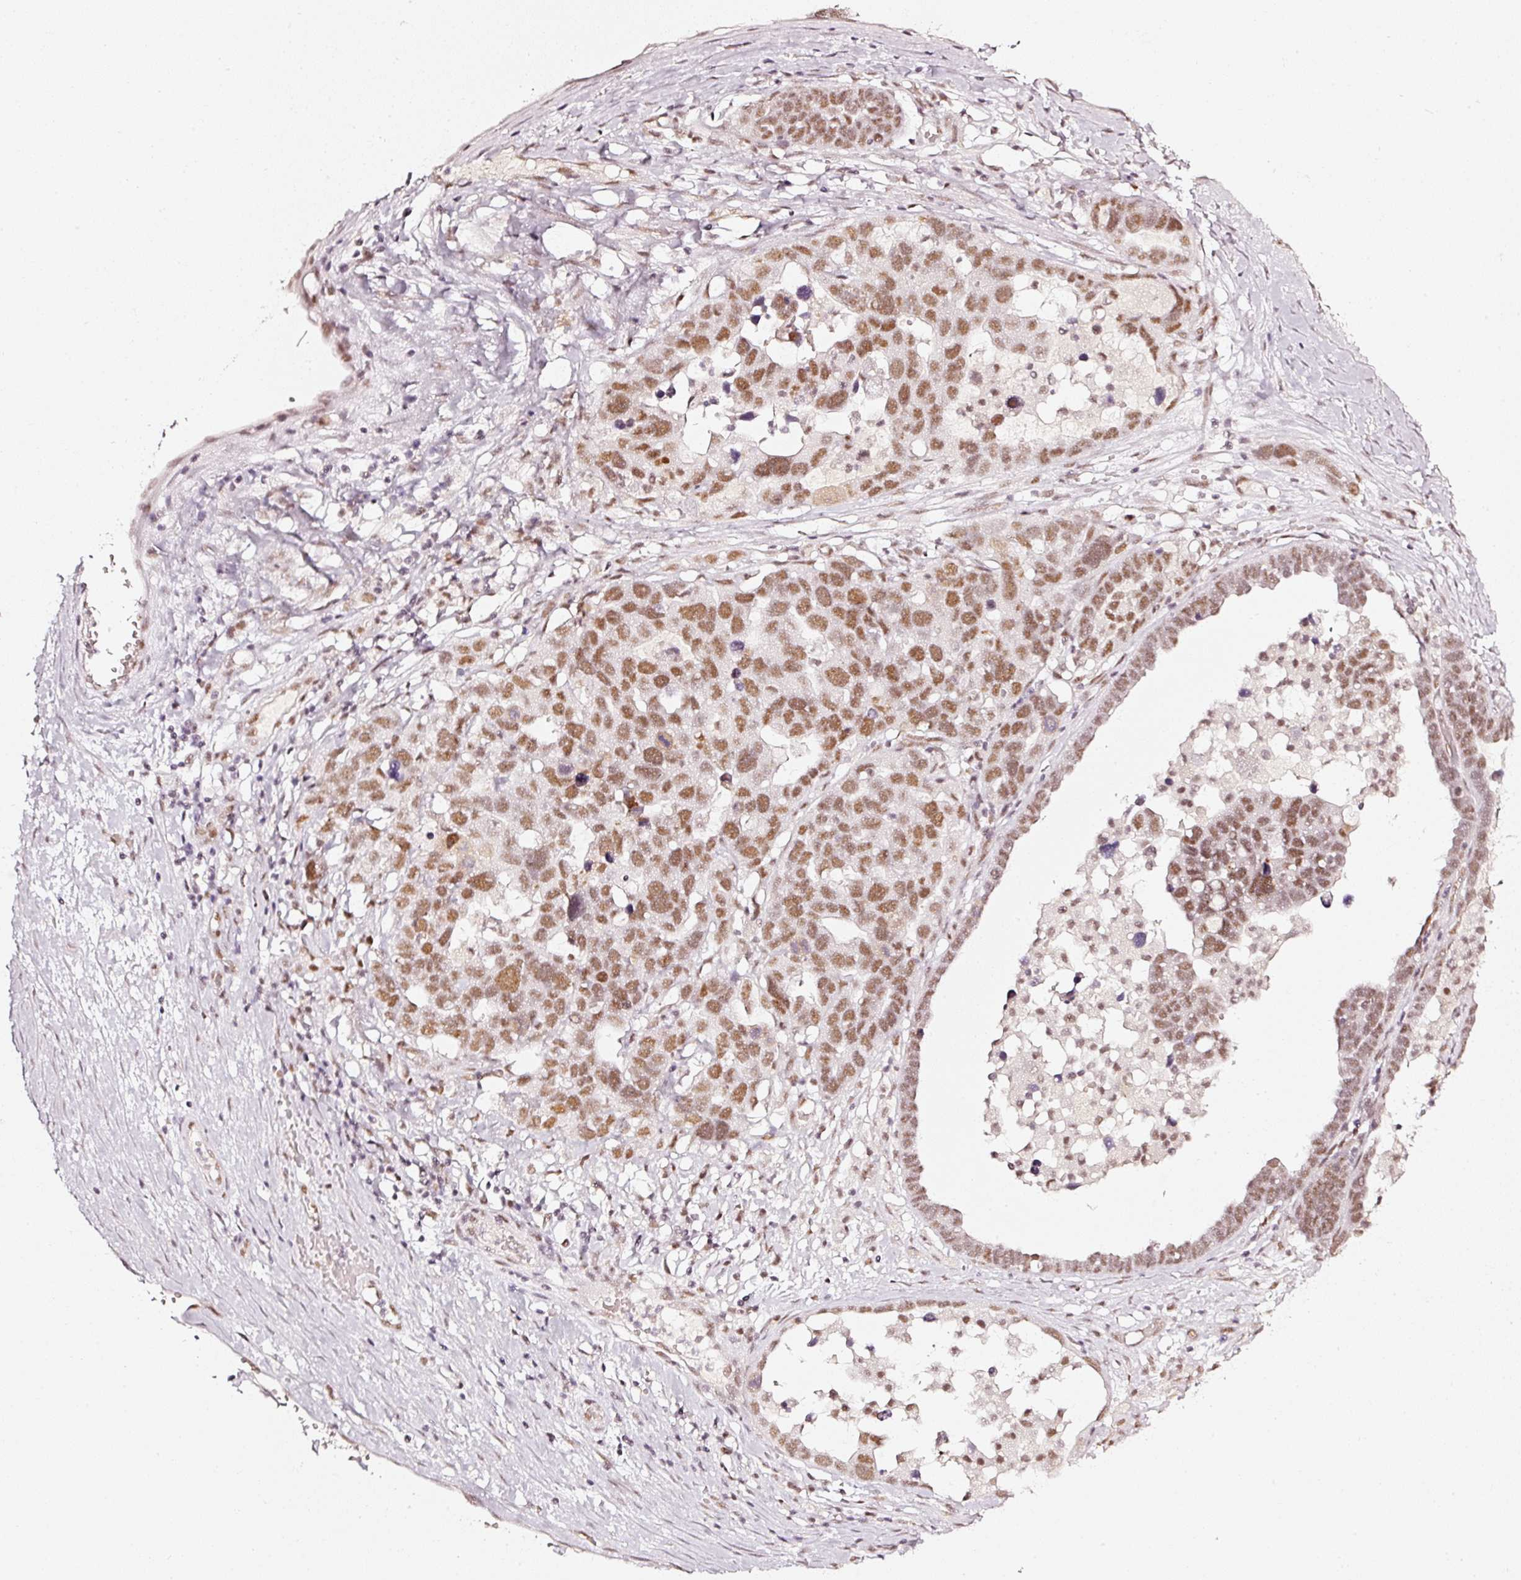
{"staining": {"intensity": "moderate", "quantity": ">75%", "location": "nuclear"}, "tissue": "ovarian cancer", "cell_type": "Tumor cells", "image_type": "cancer", "snomed": [{"axis": "morphology", "description": "Cystadenocarcinoma, serous, NOS"}, {"axis": "topography", "description": "Ovary"}], "caption": "Immunohistochemical staining of human ovarian serous cystadenocarcinoma displays moderate nuclear protein expression in approximately >75% of tumor cells.", "gene": "PPP1R10", "patient": {"sex": "female", "age": 54}}